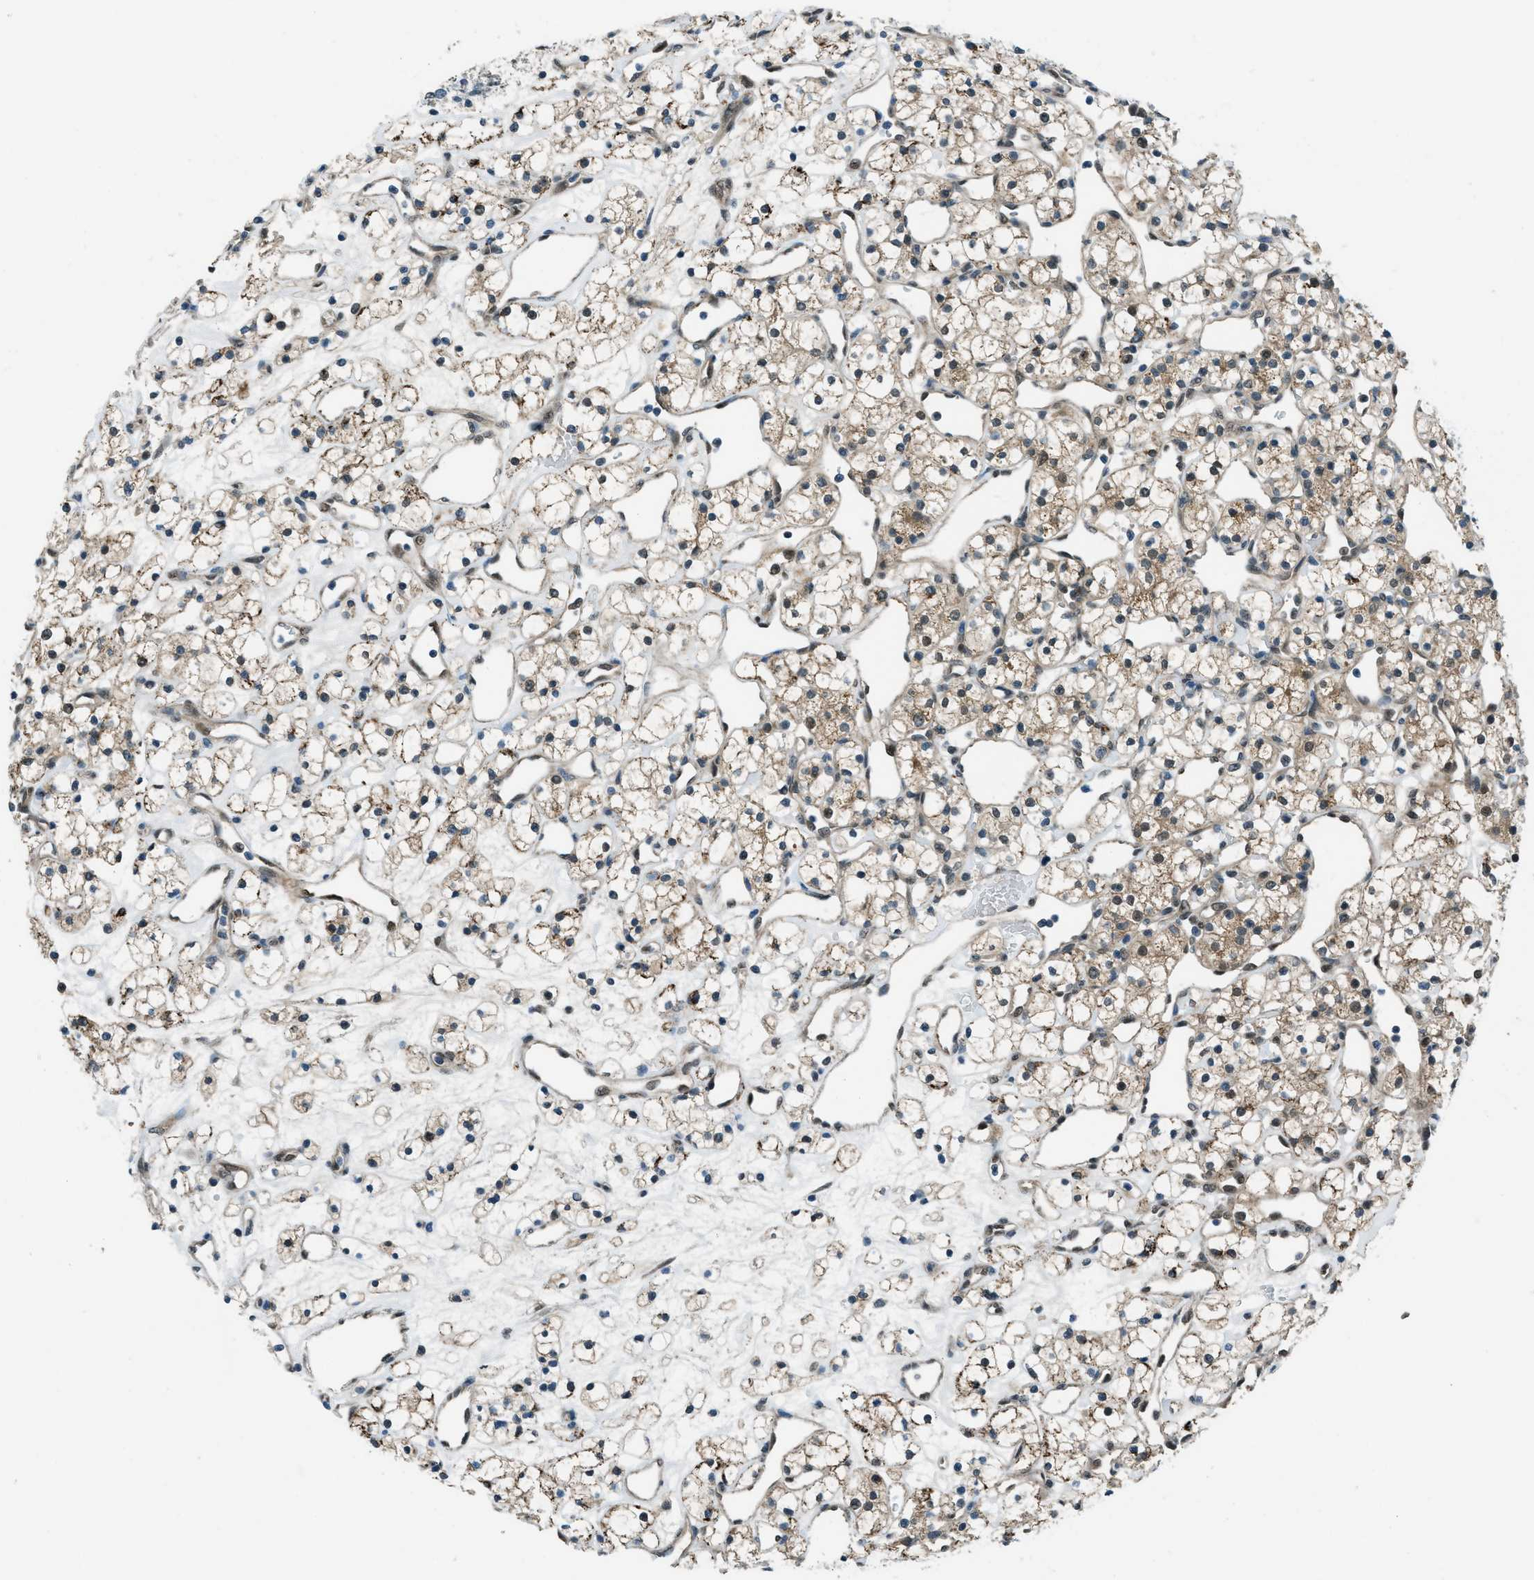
{"staining": {"intensity": "weak", "quantity": "25%-75%", "location": "cytoplasmic/membranous,nuclear"}, "tissue": "renal cancer", "cell_type": "Tumor cells", "image_type": "cancer", "snomed": [{"axis": "morphology", "description": "Adenocarcinoma, NOS"}, {"axis": "topography", "description": "Kidney"}], "caption": "Human renal cancer stained with a protein marker displays weak staining in tumor cells.", "gene": "NPEPL1", "patient": {"sex": "female", "age": 60}}